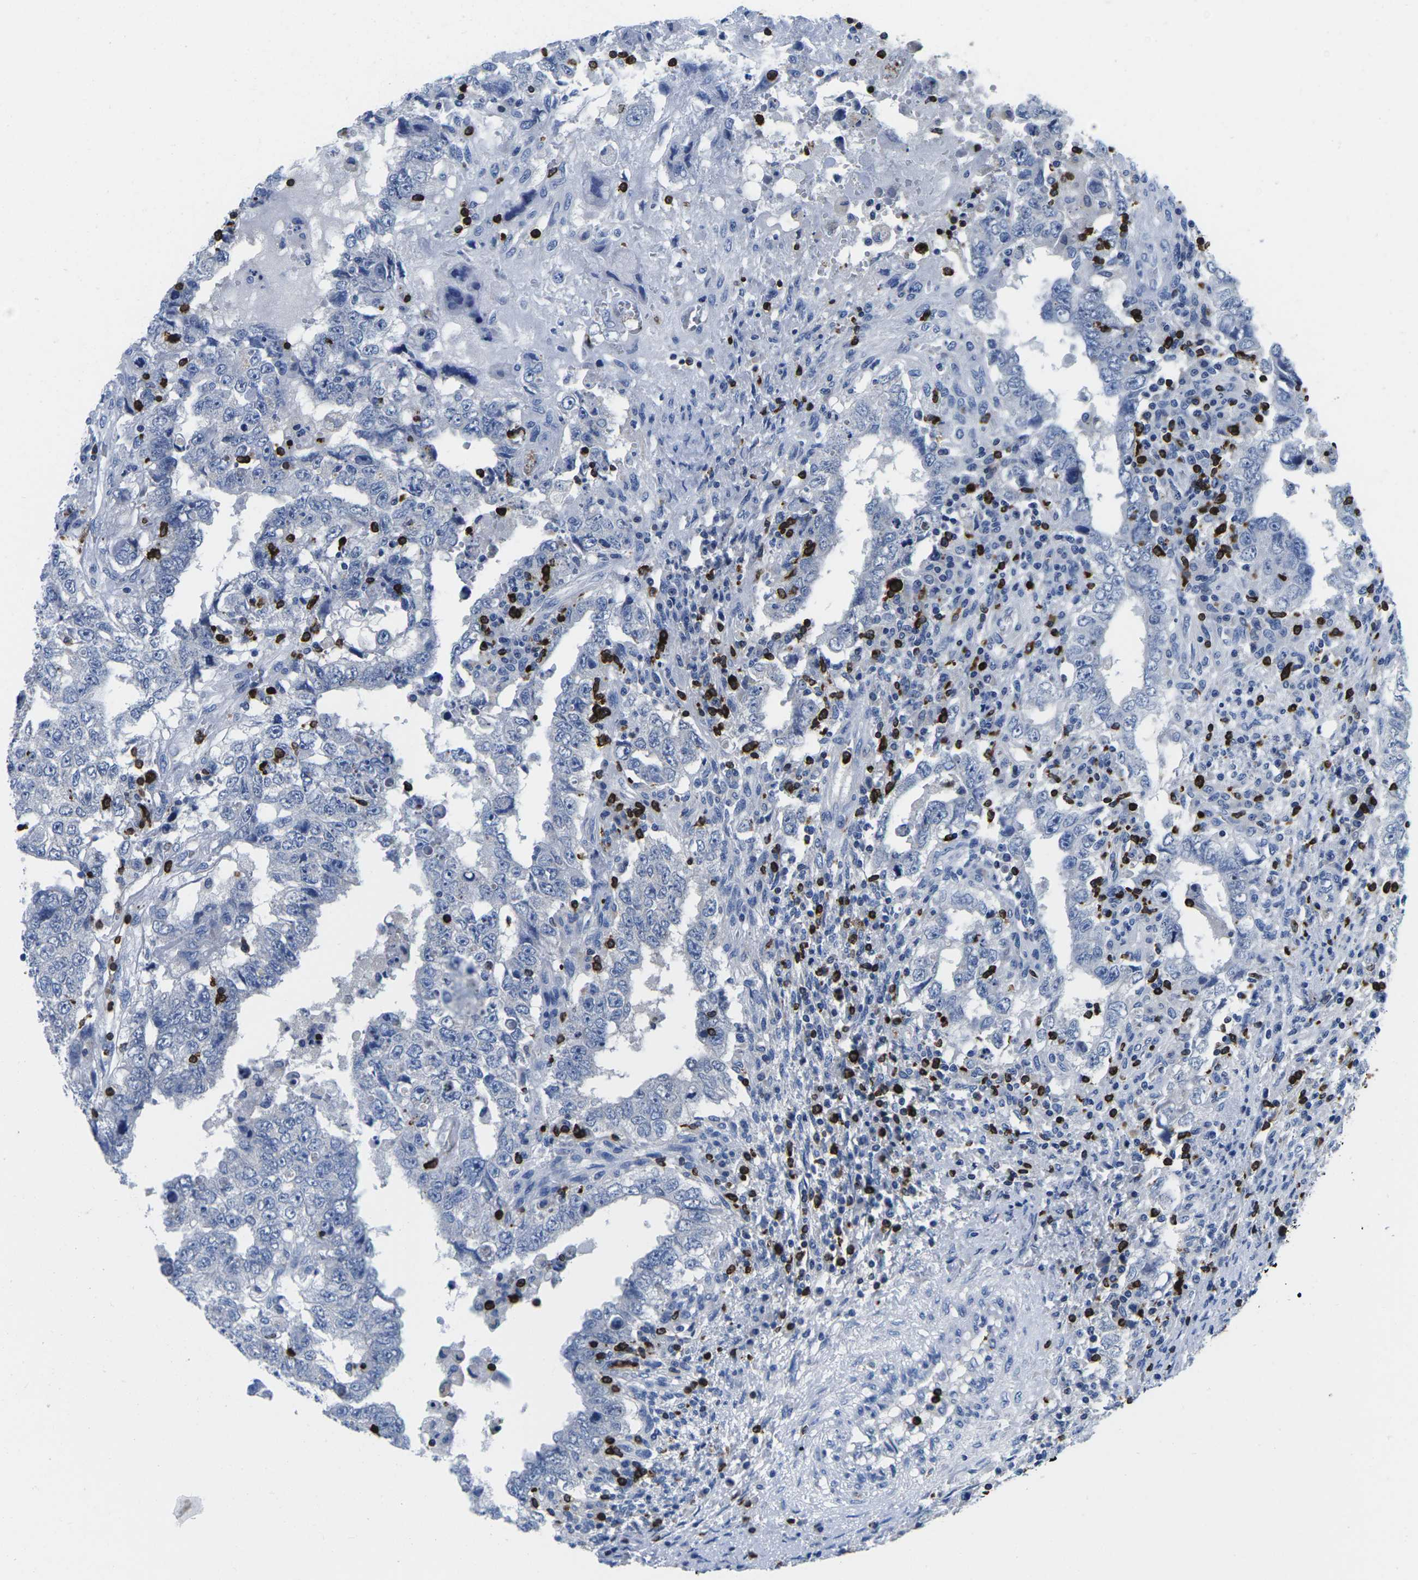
{"staining": {"intensity": "negative", "quantity": "none", "location": "none"}, "tissue": "testis cancer", "cell_type": "Tumor cells", "image_type": "cancer", "snomed": [{"axis": "morphology", "description": "Carcinoma, Embryonal, NOS"}, {"axis": "topography", "description": "Testis"}], "caption": "An immunohistochemistry micrograph of embryonal carcinoma (testis) is shown. There is no staining in tumor cells of embryonal carcinoma (testis). (DAB (3,3'-diaminobenzidine) IHC, high magnification).", "gene": "CTSW", "patient": {"sex": "male", "age": 26}}